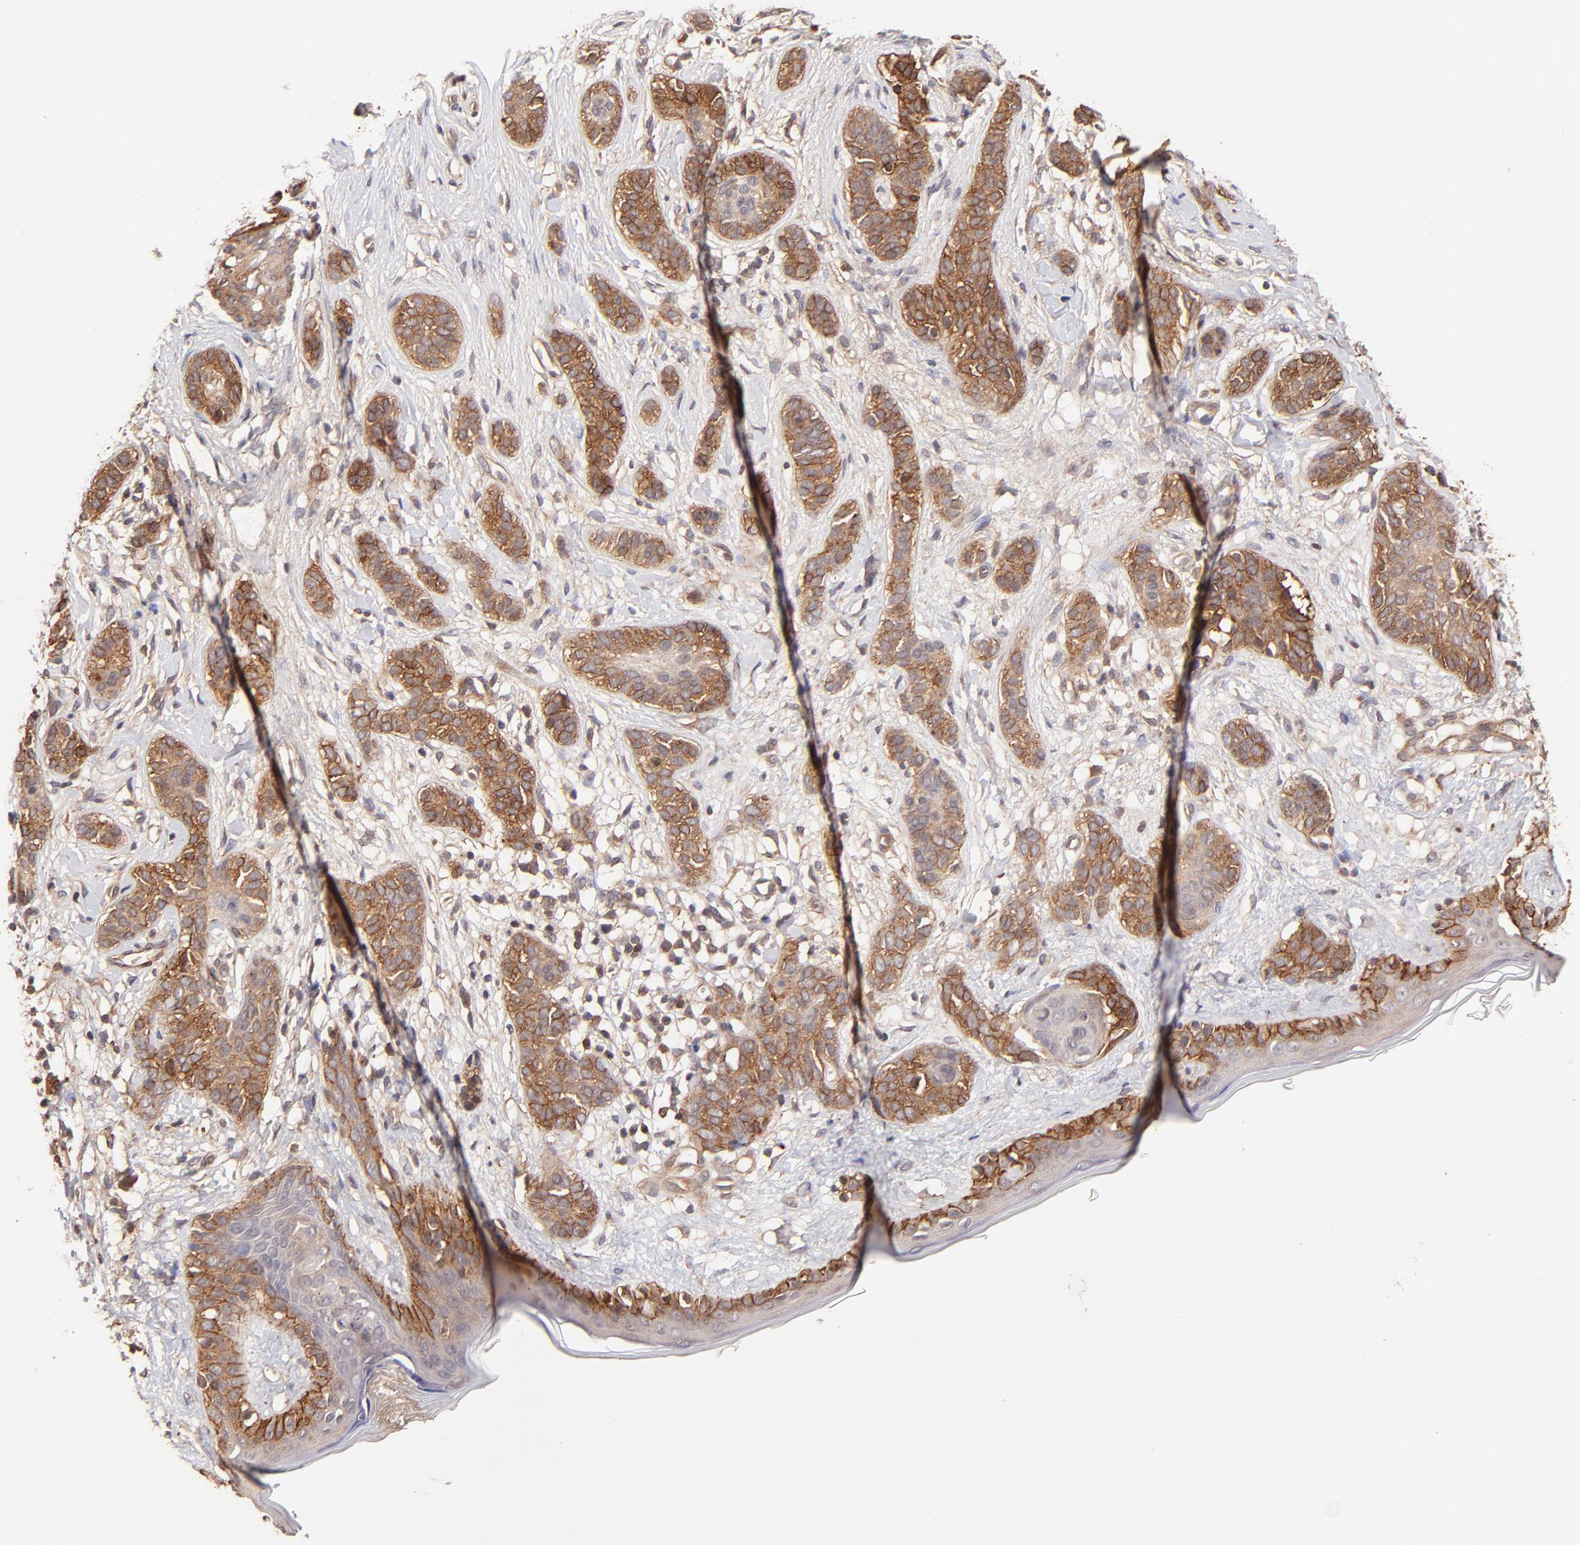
{"staining": {"intensity": "moderate", "quantity": ">75%", "location": "cytoplasmic/membranous"}, "tissue": "skin cancer", "cell_type": "Tumor cells", "image_type": "cancer", "snomed": [{"axis": "morphology", "description": "Normal tissue, NOS"}, {"axis": "morphology", "description": "Basal cell carcinoma"}, {"axis": "topography", "description": "Skin"}], "caption": "This image demonstrates skin cancer stained with IHC to label a protein in brown. The cytoplasmic/membranous of tumor cells show moderate positivity for the protein. Nuclei are counter-stained blue.", "gene": "ITGB1", "patient": {"sex": "male", "age": 63}}